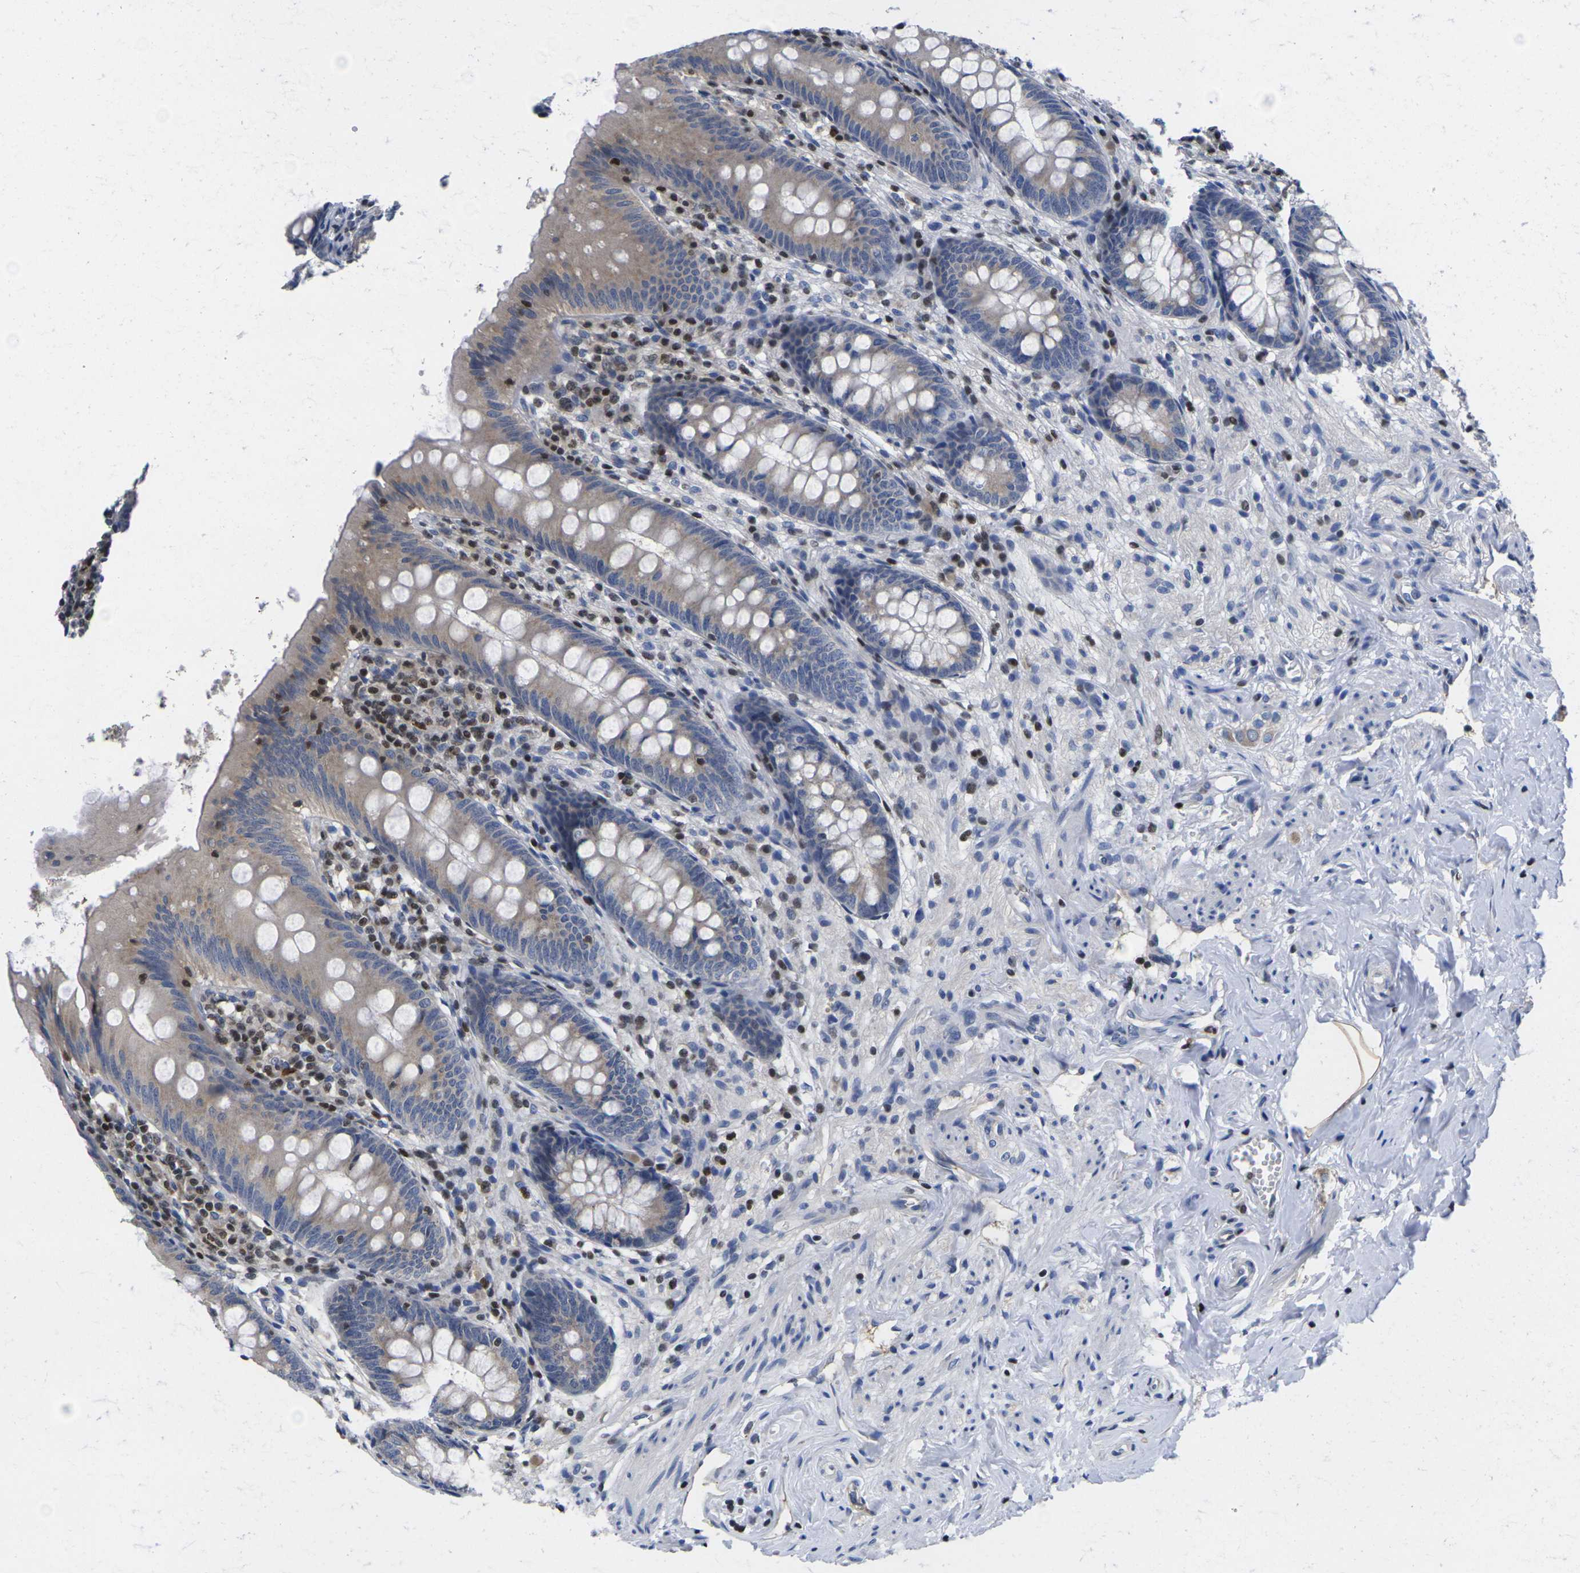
{"staining": {"intensity": "weak", "quantity": ">75%", "location": "cytoplasmic/membranous"}, "tissue": "appendix", "cell_type": "Glandular cells", "image_type": "normal", "snomed": [{"axis": "morphology", "description": "Normal tissue, NOS"}, {"axis": "topography", "description": "Appendix"}], "caption": "IHC micrograph of benign appendix stained for a protein (brown), which displays low levels of weak cytoplasmic/membranous positivity in approximately >75% of glandular cells.", "gene": "IKZF1", "patient": {"sex": "male", "age": 56}}